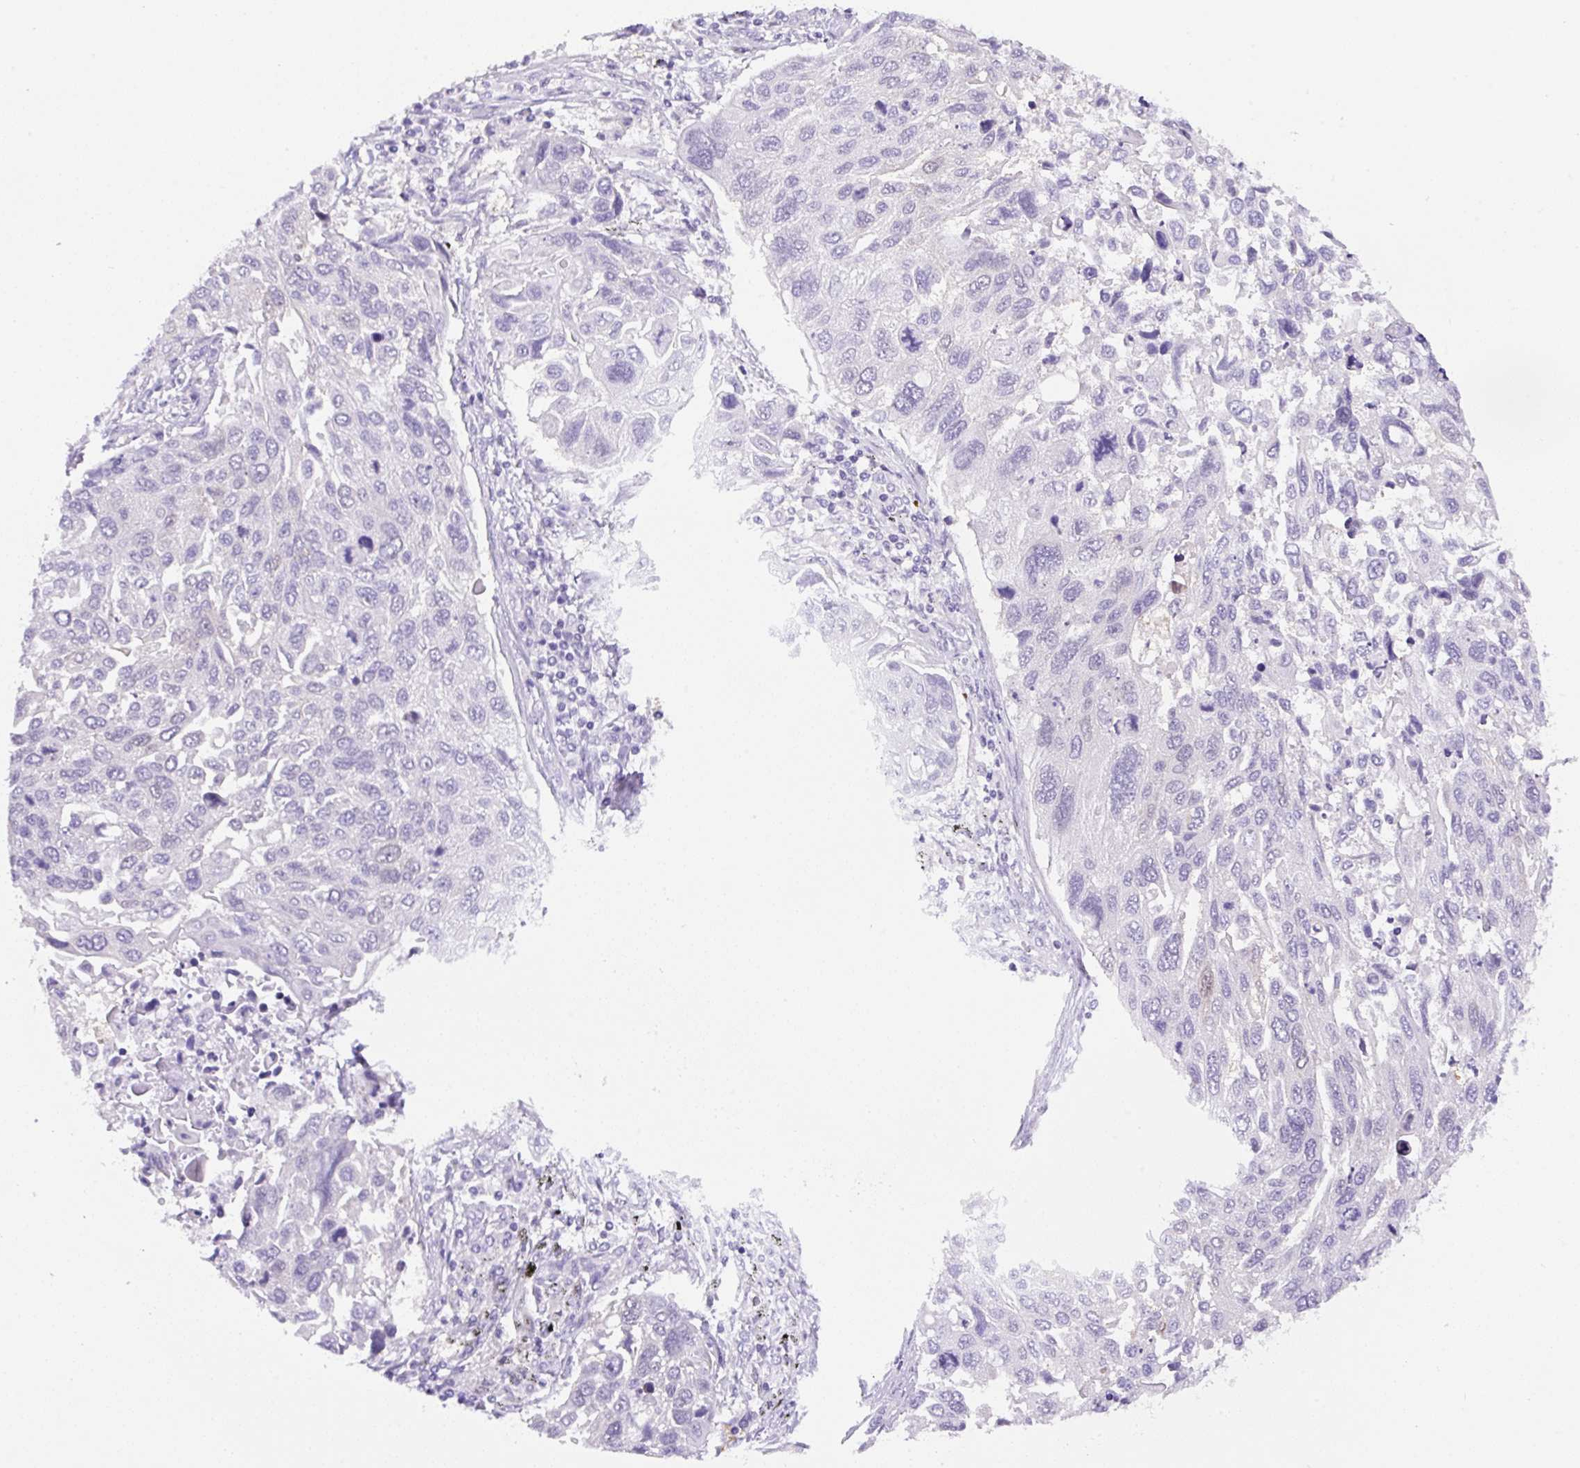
{"staining": {"intensity": "negative", "quantity": "none", "location": "none"}, "tissue": "lung cancer", "cell_type": "Tumor cells", "image_type": "cancer", "snomed": [{"axis": "morphology", "description": "Squamous cell carcinoma, NOS"}, {"axis": "topography", "description": "Lung"}], "caption": "Immunohistochemistry (IHC) of lung cancer displays no expression in tumor cells.", "gene": "CAMK2B", "patient": {"sex": "male", "age": 62}}